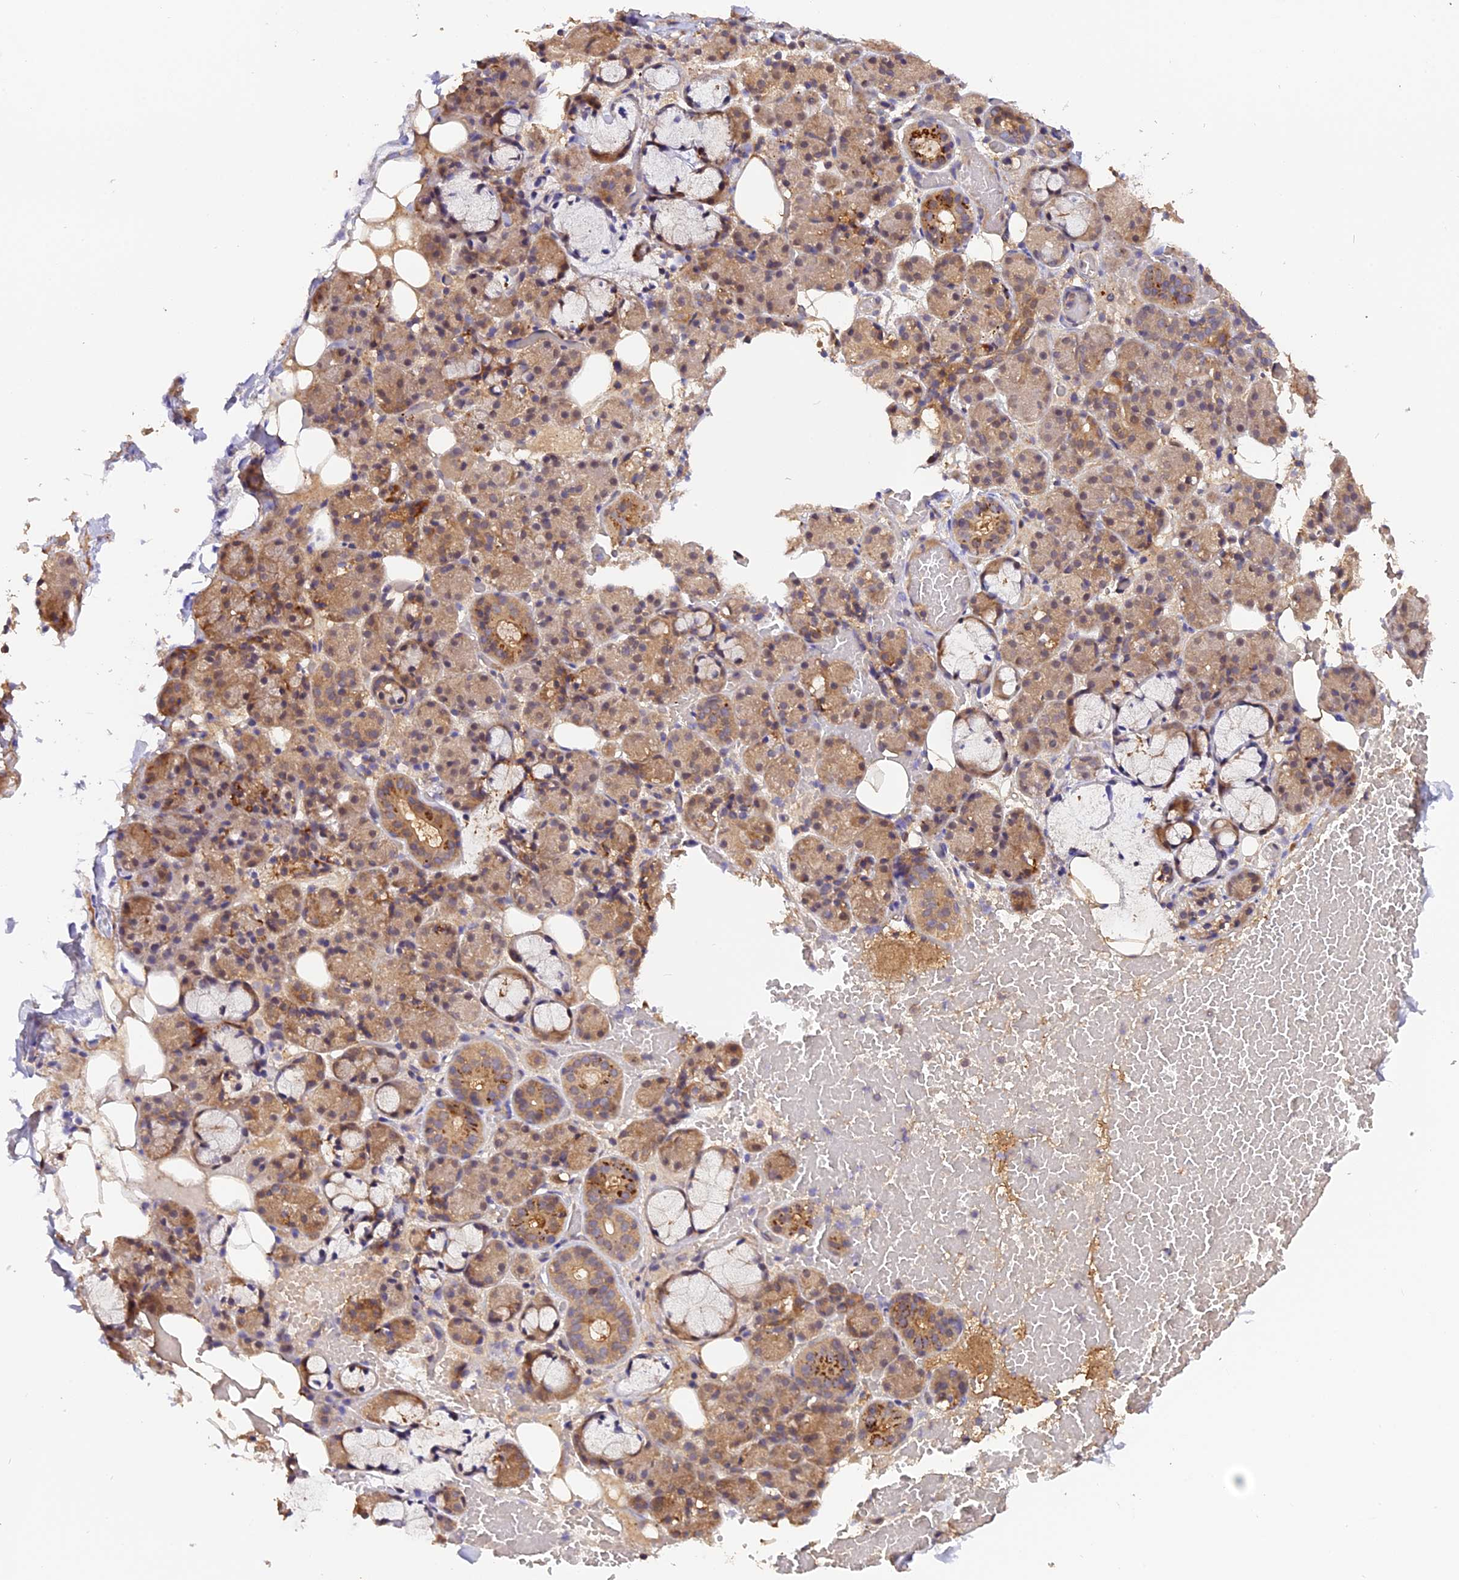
{"staining": {"intensity": "moderate", "quantity": "25%-75%", "location": "cytoplasmic/membranous"}, "tissue": "salivary gland", "cell_type": "Glandular cells", "image_type": "normal", "snomed": [{"axis": "morphology", "description": "Normal tissue, NOS"}, {"axis": "topography", "description": "Salivary gland"}], "caption": "Unremarkable salivary gland displays moderate cytoplasmic/membranous staining in about 25%-75% of glandular cells (DAB IHC, brown staining for protein, blue staining for nuclei)..", "gene": "TRMT1", "patient": {"sex": "male", "age": 63}}